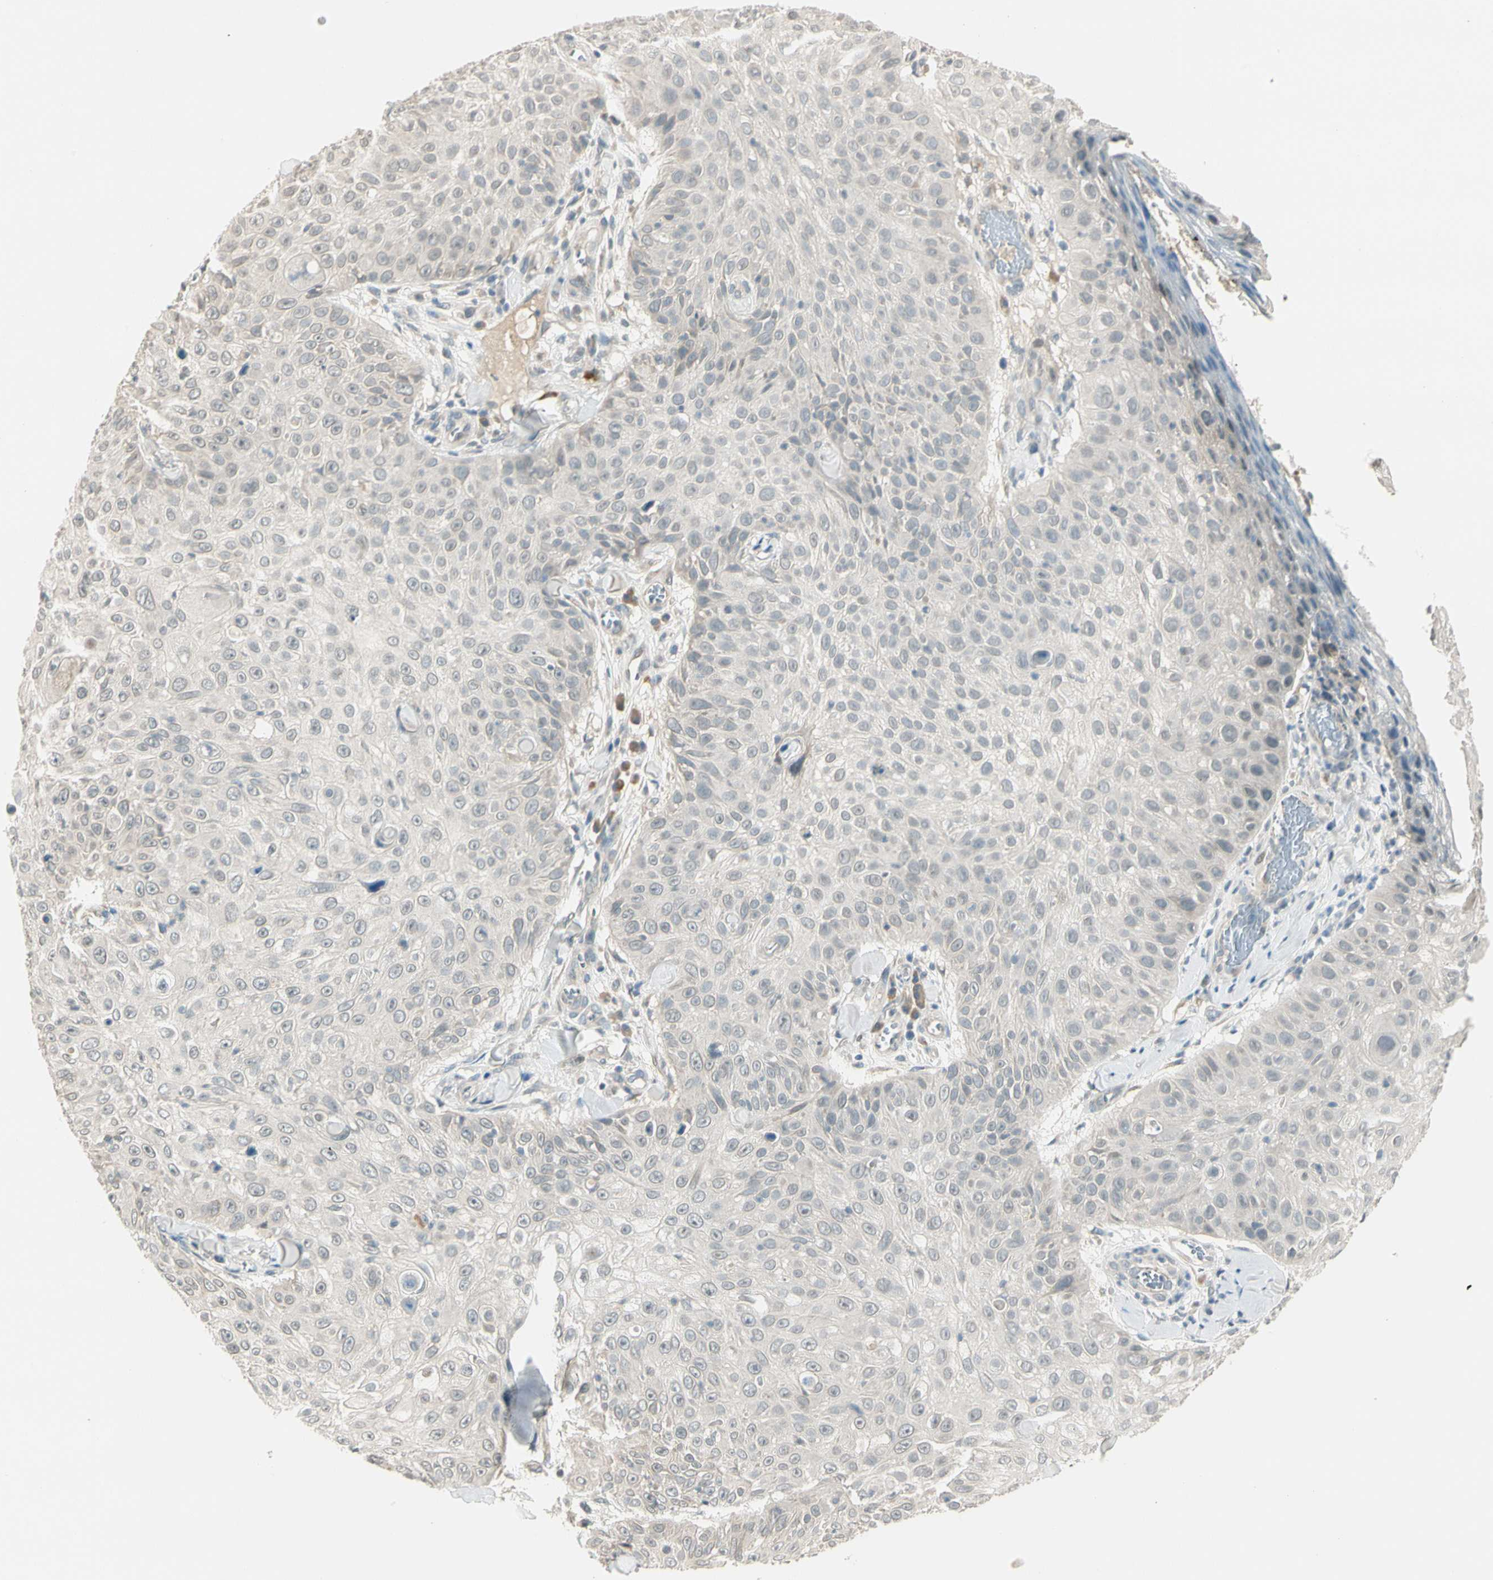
{"staining": {"intensity": "weak", "quantity": "<25%", "location": "cytoplasmic/membranous"}, "tissue": "skin cancer", "cell_type": "Tumor cells", "image_type": "cancer", "snomed": [{"axis": "morphology", "description": "Squamous cell carcinoma, NOS"}, {"axis": "topography", "description": "Skin"}], "caption": "This is an immunohistochemistry (IHC) photomicrograph of skin cancer. There is no expression in tumor cells.", "gene": "PCDHB15", "patient": {"sex": "male", "age": 86}}